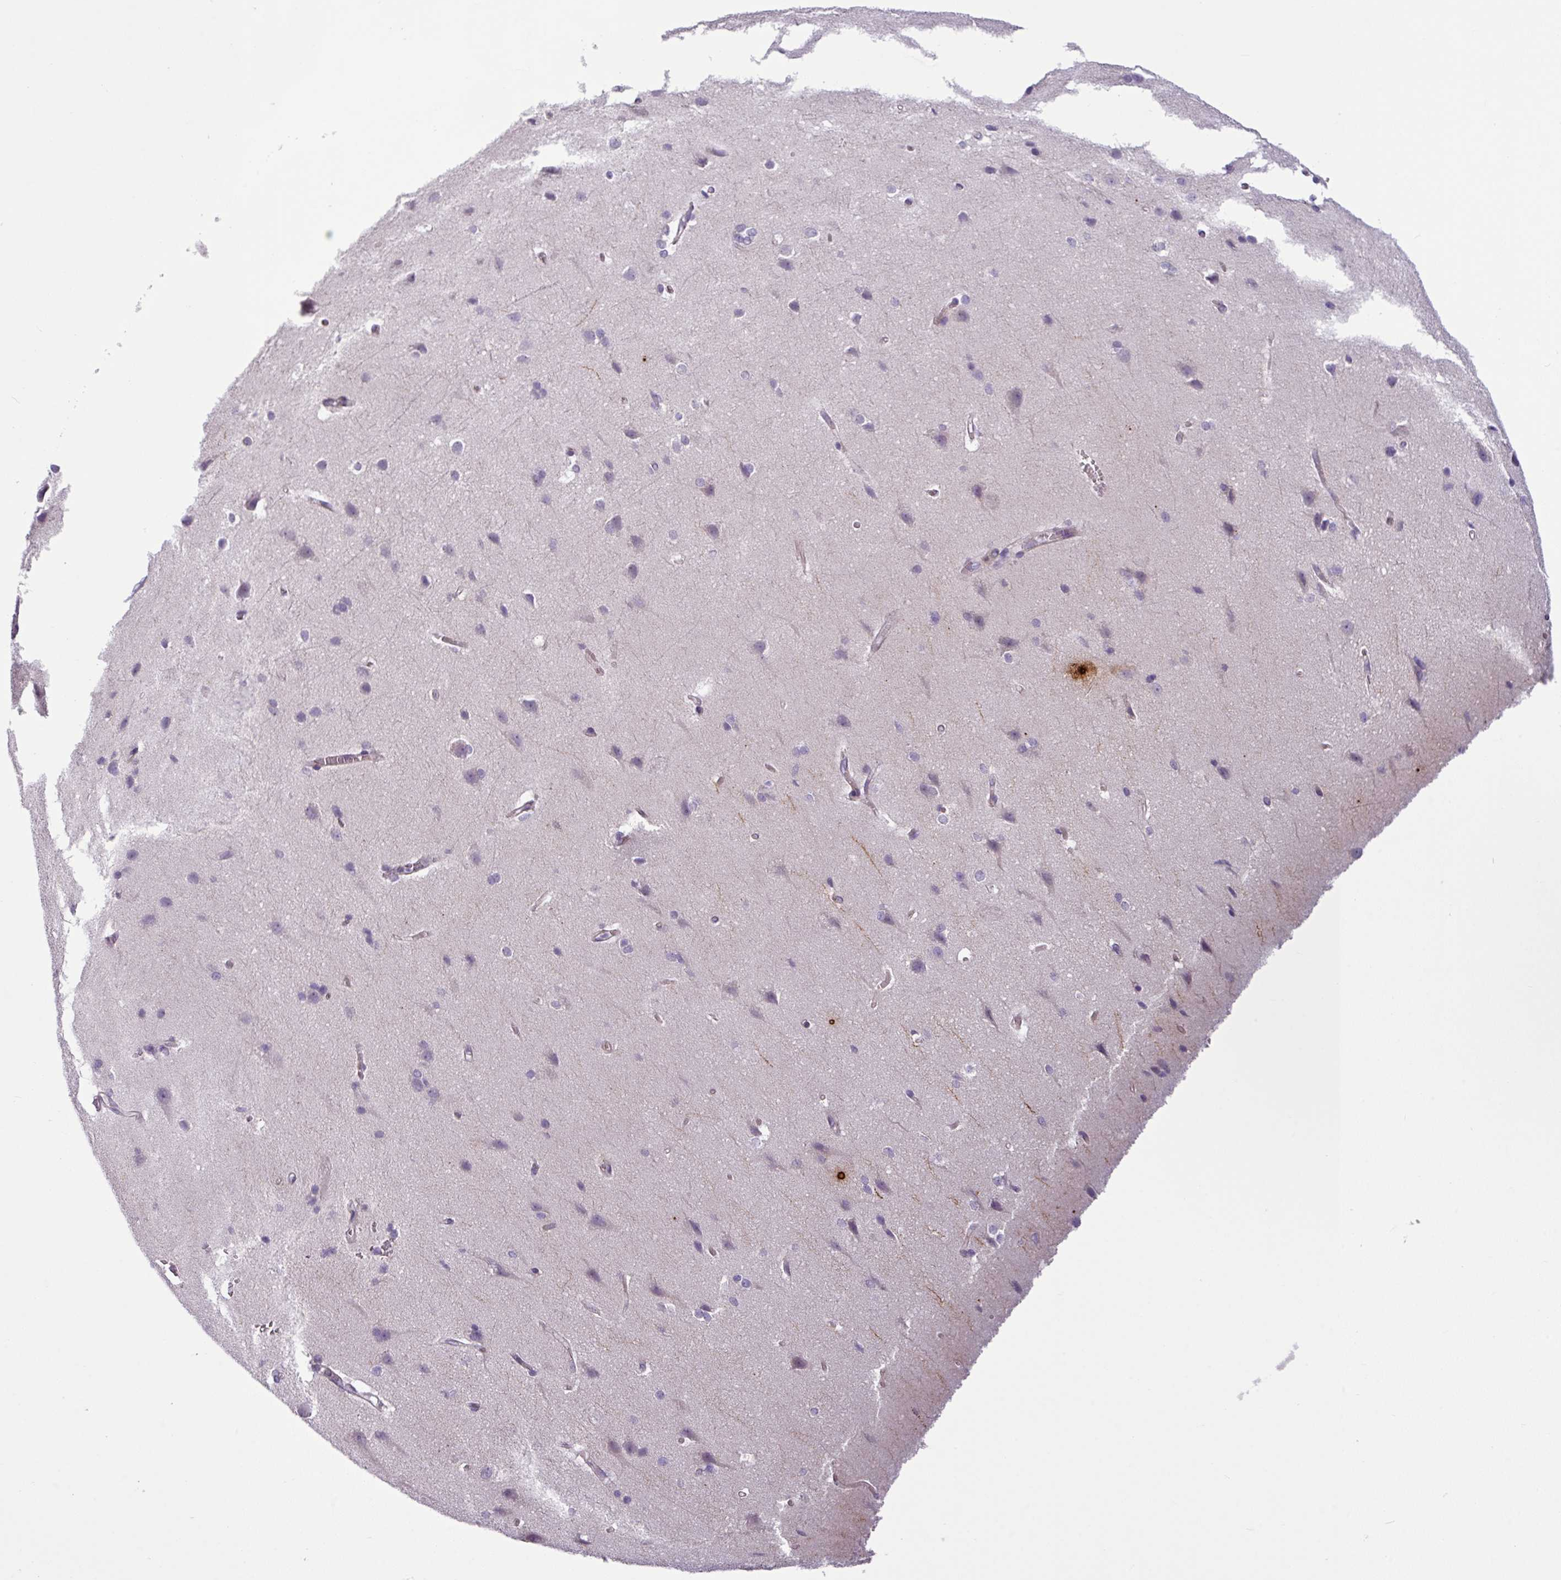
{"staining": {"intensity": "negative", "quantity": "none", "location": "none"}, "tissue": "cerebral cortex", "cell_type": "Endothelial cells", "image_type": "normal", "snomed": [{"axis": "morphology", "description": "Normal tissue, NOS"}, {"axis": "topography", "description": "Cerebral cortex"}], "caption": "Protein analysis of unremarkable cerebral cortex displays no significant positivity in endothelial cells.", "gene": "TOR1AIP2", "patient": {"sex": "male", "age": 37}}